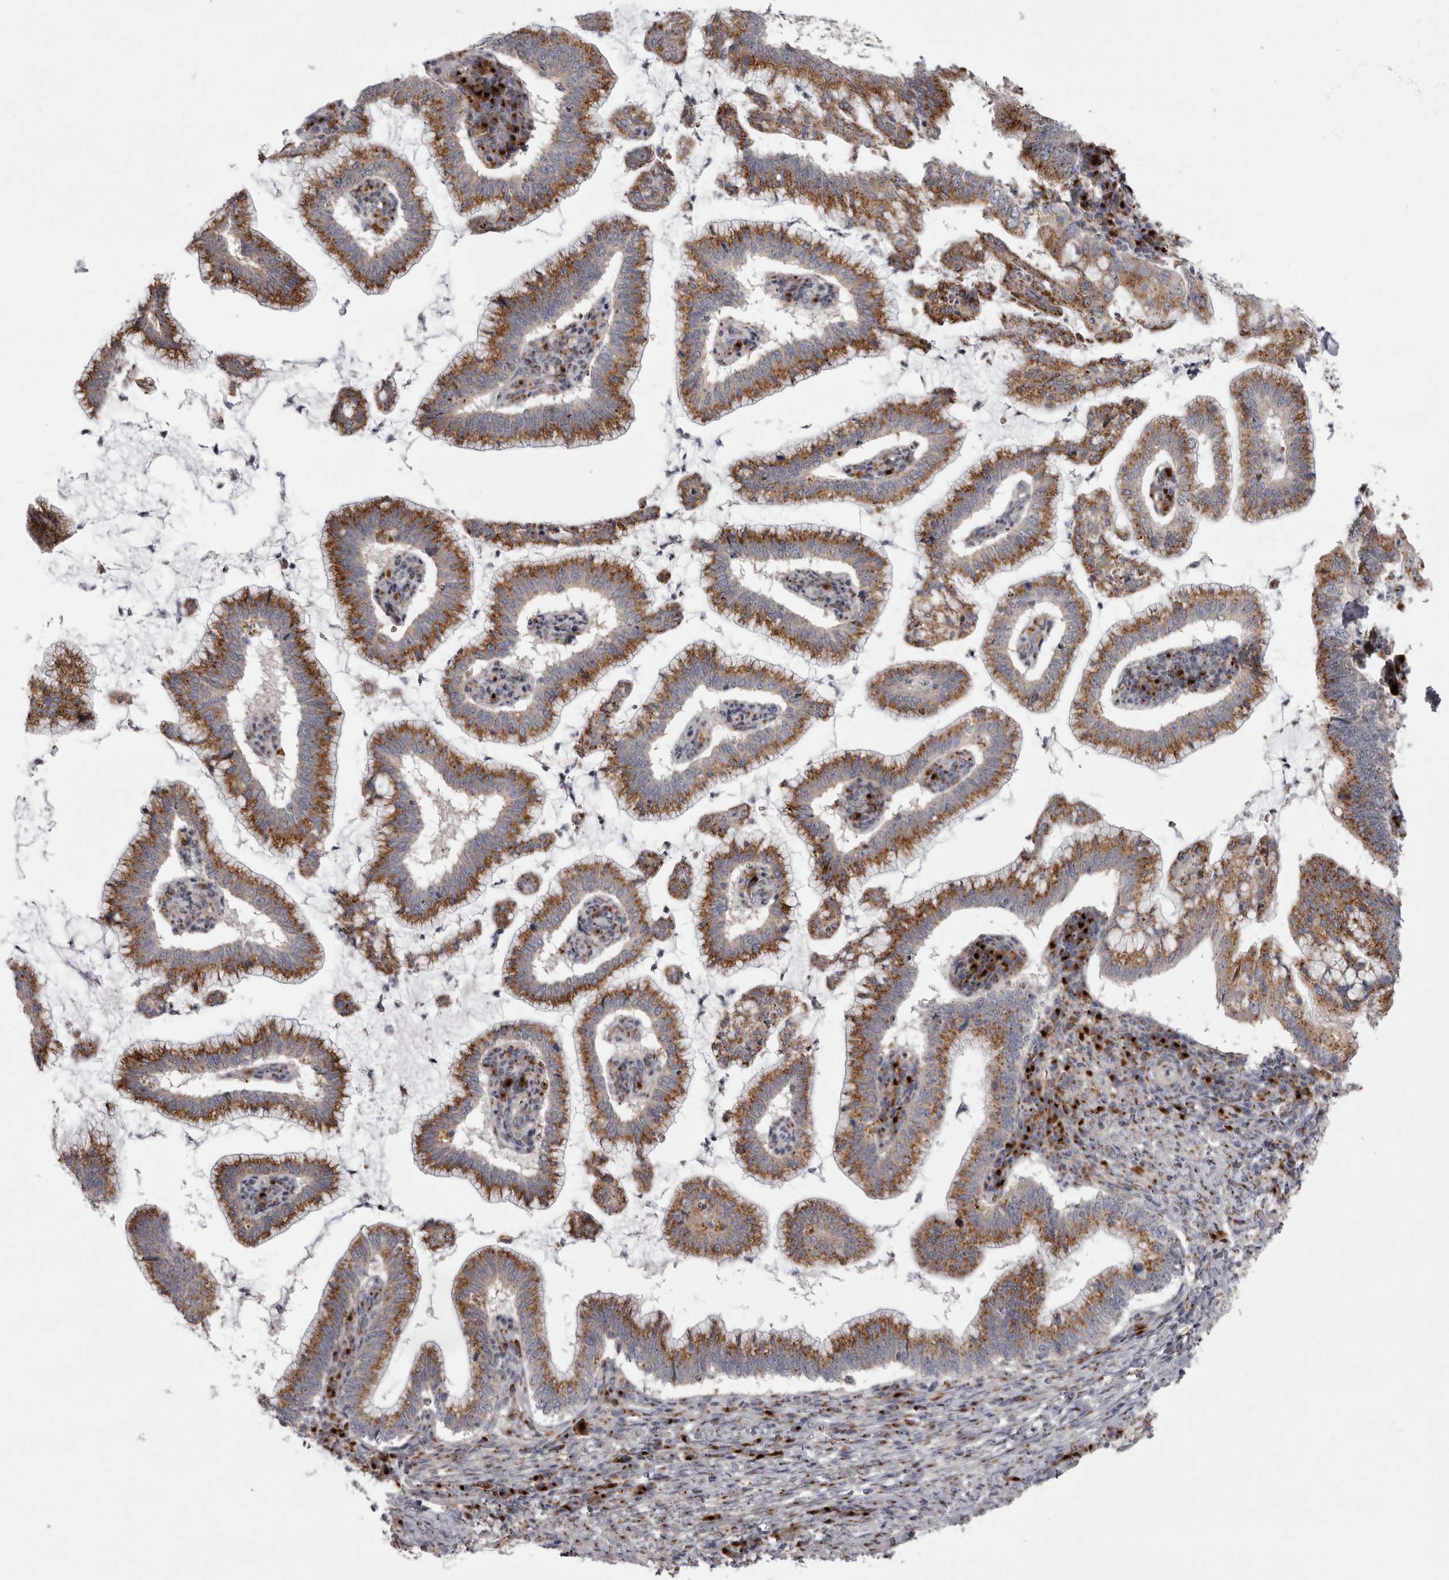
{"staining": {"intensity": "moderate", "quantity": ">75%", "location": "cytoplasmic/membranous"}, "tissue": "cervical cancer", "cell_type": "Tumor cells", "image_type": "cancer", "snomed": [{"axis": "morphology", "description": "Adenocarcinoma, NOS"}, {"axis": "topography", "description": "Cervix"}], "caption": "Immunohistochemical staining of human adenocarcinoma (cervical) exhibits medium levels of moderate cytoplasmic/membranous expression in about >75% of tumor cells.", "gene": "WDR47", "patient": {"sex": "female", "age": 36}}